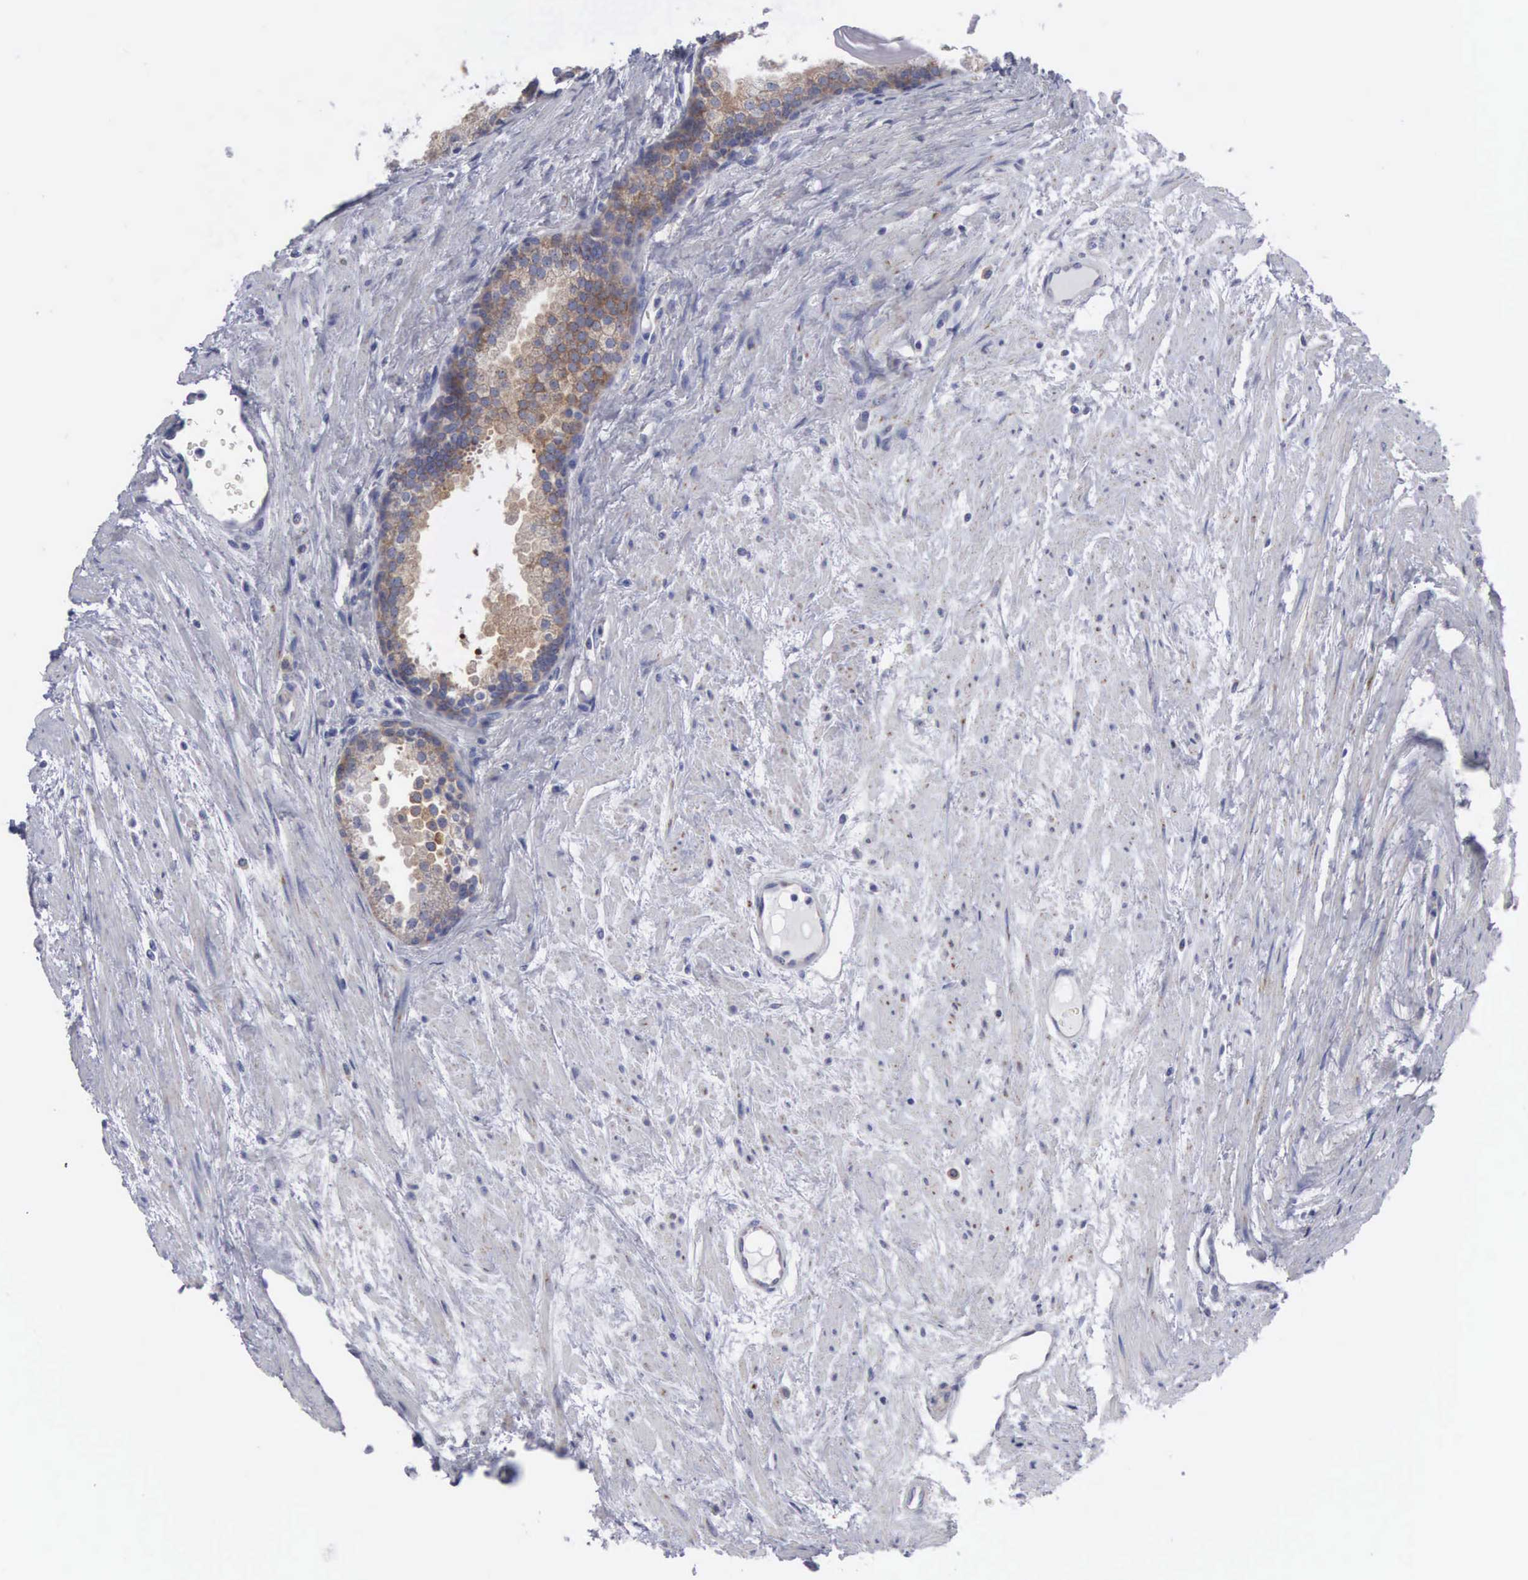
{"staining": {"intensity": "moderate", "quantity": "25%-75%", "location": "cytoplasmic/membranous"}, "tissue": "prostate", "cell_type": "Glandular cells", "image_type": "normal", "snomed": [{"axis": "morphology", "description": "Normal tissue, NOS"}, {"axis": "topography", "description": "Prostate"}], "caption": "Immunohistochemistry (IHC) of normal prostate demonstrates medium levels of moderate cytoplasmic/membranous expression in approximately 25%-75% of glandular cells.", "gene": "APOOL", "patient": {"sex": "male", "age": 65}}